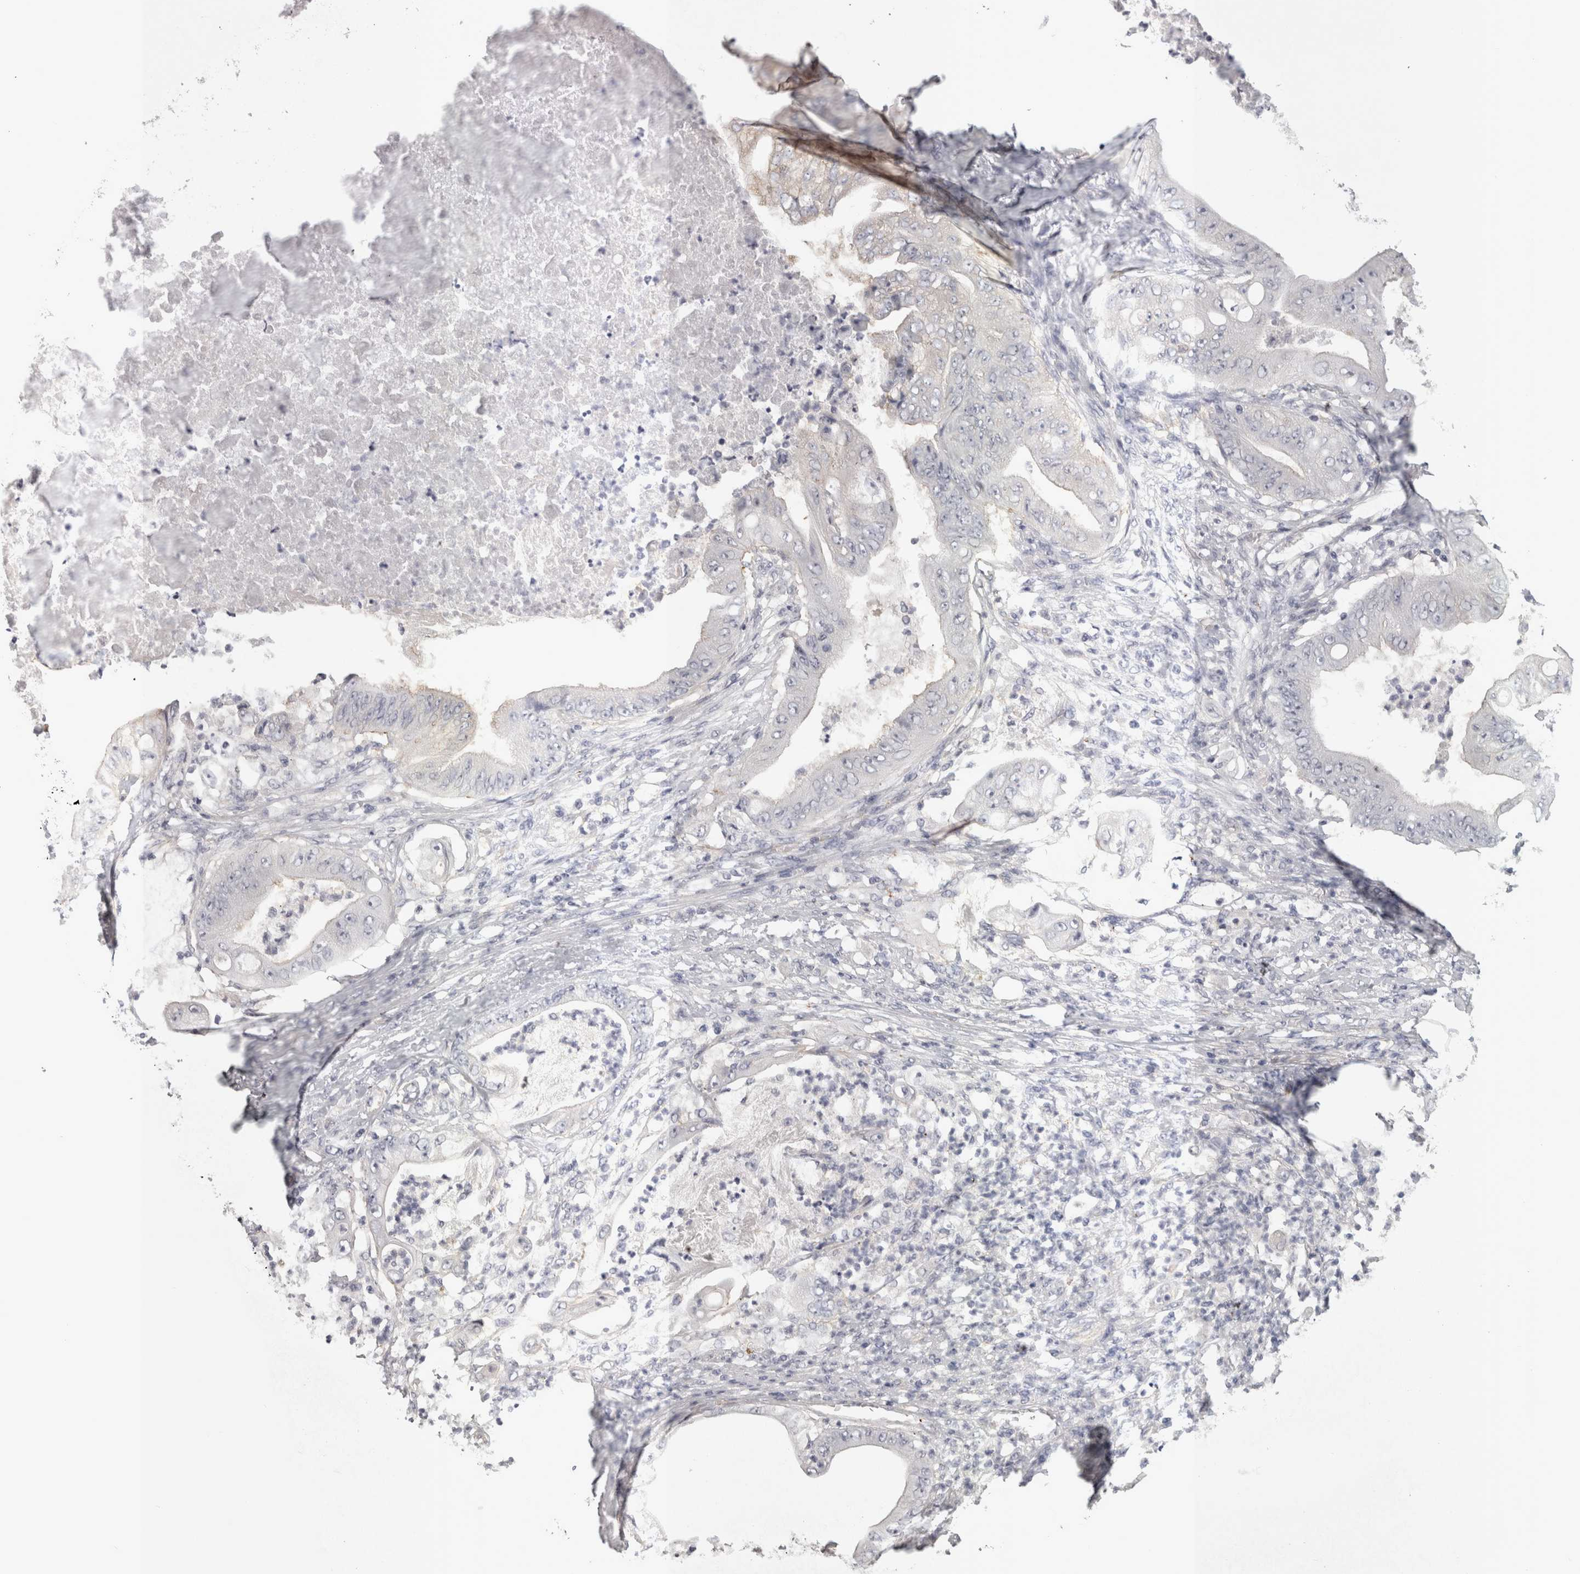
{"staining": {"intensity": "negative", "quantity": "none", "location": "none"}, "tissue": "stomach cancer", "cell_type": "Tumor cells", "image_type": "cancer", "snomed": [{"axis": "morphology", "description": "Adenocarcinoma, NOS"}, {"axis": "topography", "description": "Stomach"}], "caption": "Tumor cells show no significant protein positivity in stomach cancer (adenocarcinoma).", "gene": "LYZL6", "patient": {"sex": "female", "age": 73}}